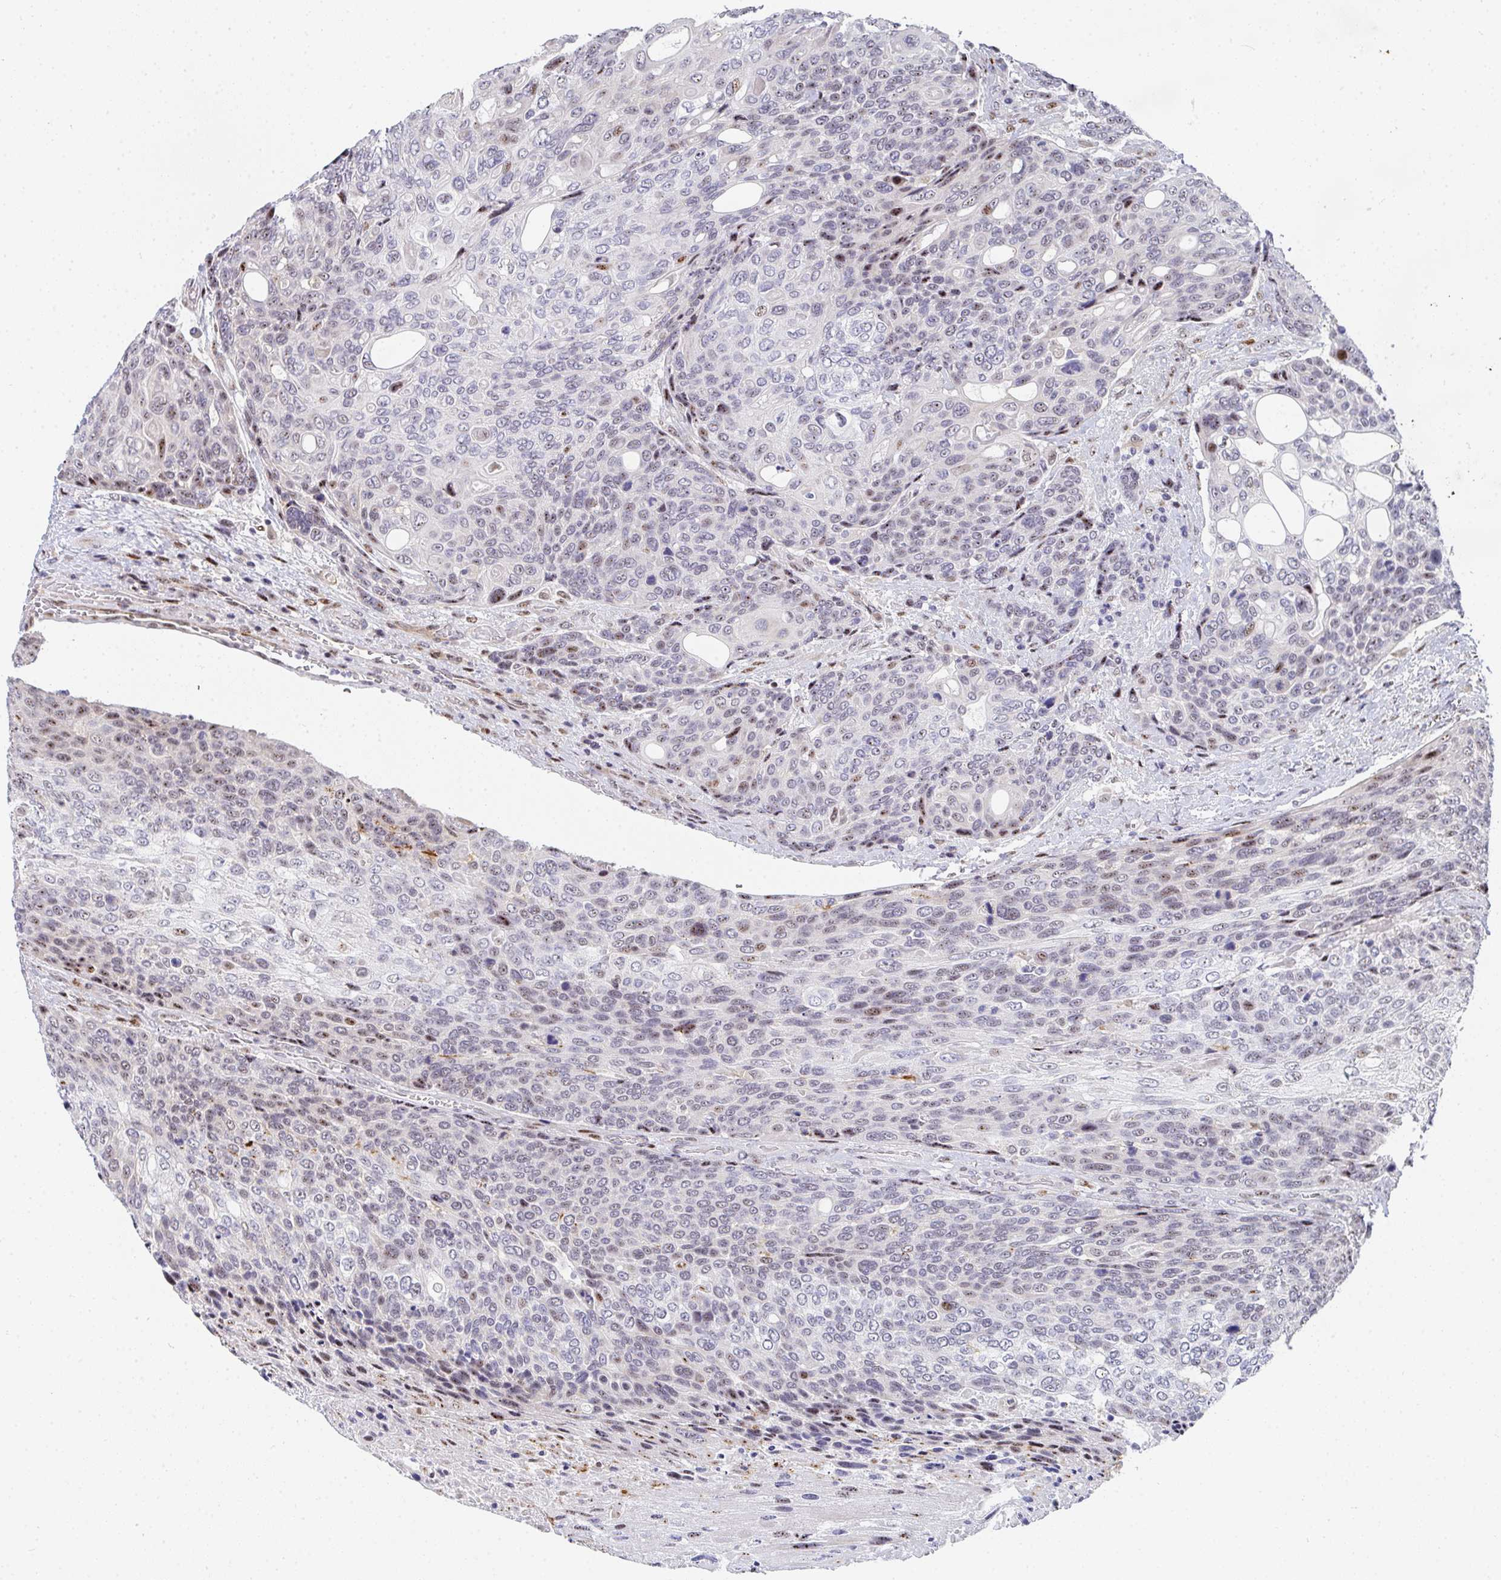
{"staining": {"intensity": "moderate", "quantity": "<25%", "location": "nuclear"}, "tissue": "urothelial cancer", "cell_type": "Tumor cells", "image_type": "cancer", "snomed": [{"axis": "morphology", "description": "Urothelial carcinoma, High grade"}, {"axis": "topography", "description": "Urinary bladder"}], "caption": "IHC image of neoplastic tissue: urothelial cancer stained using immunohistochemistry exhibits low levels of moderate protein expression localized specifically in the nuclear of tumor cells, appearing as a nuclear brown color.", "gene": "ZIC3", "patient": {"sex": "female", "age": 70}}